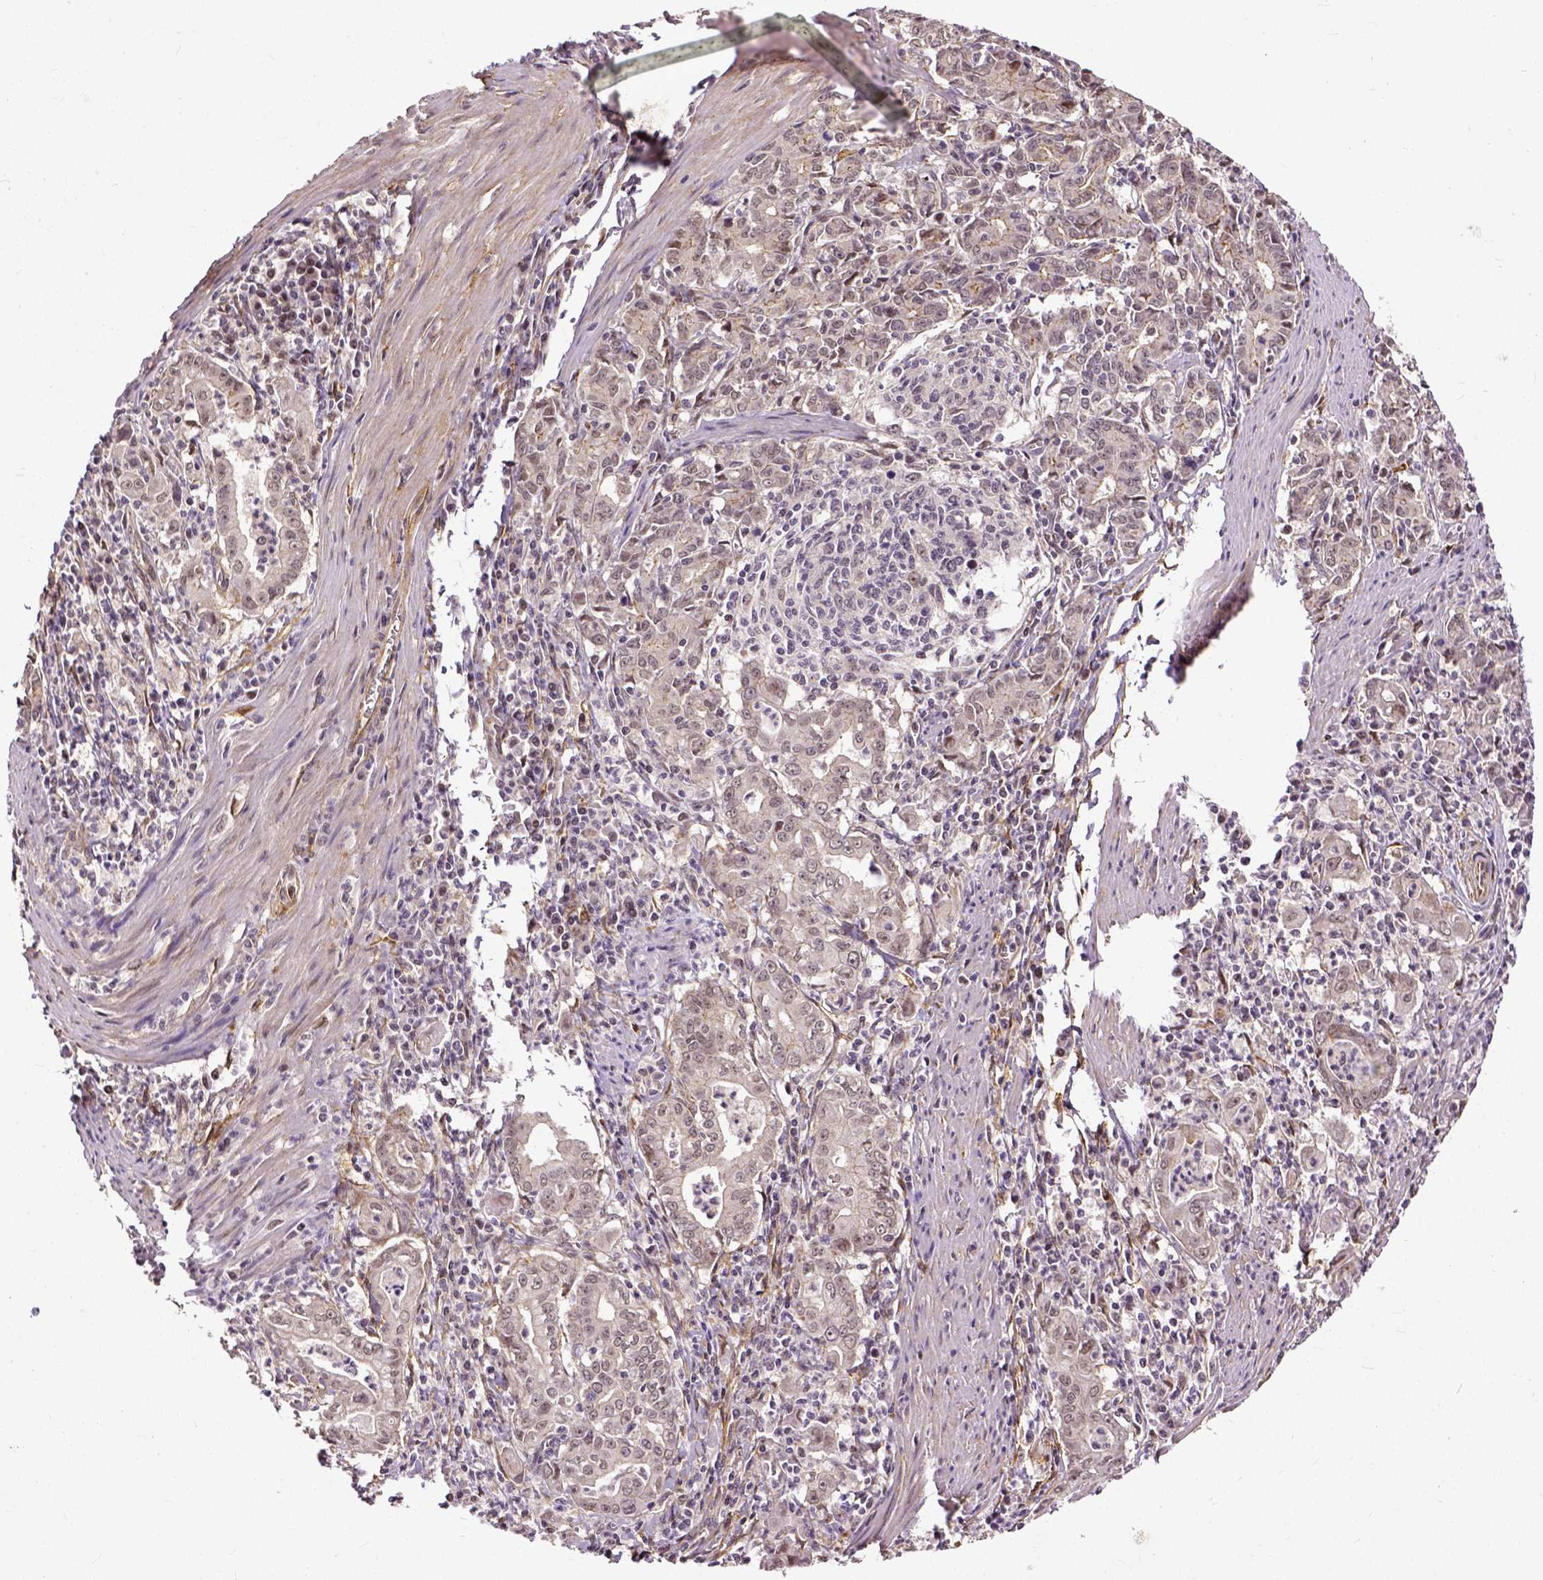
{"staining": {"intensity": "weak", "quantity": "25%-75%", "location": "cytoplasmic/membranous"}, "tissue": "stomach cancer", "cell_type": "Tumor cells", "image_type": "cancer", "snomed": [{"axis": "morphology", "description": "Adenocarcinoma, NOS"}, {"axis": "topography", "description": "Stomach, upper"}], "caption": "High-power microscopy captured an IHC histopathology image of adenocarcinoma (stomach), revealing weak cytoplasmic/membranous staining in about 25%-75% of tumor cells.", "gene": "DICER1", "patient": {"sex": "female", "age": 79}}